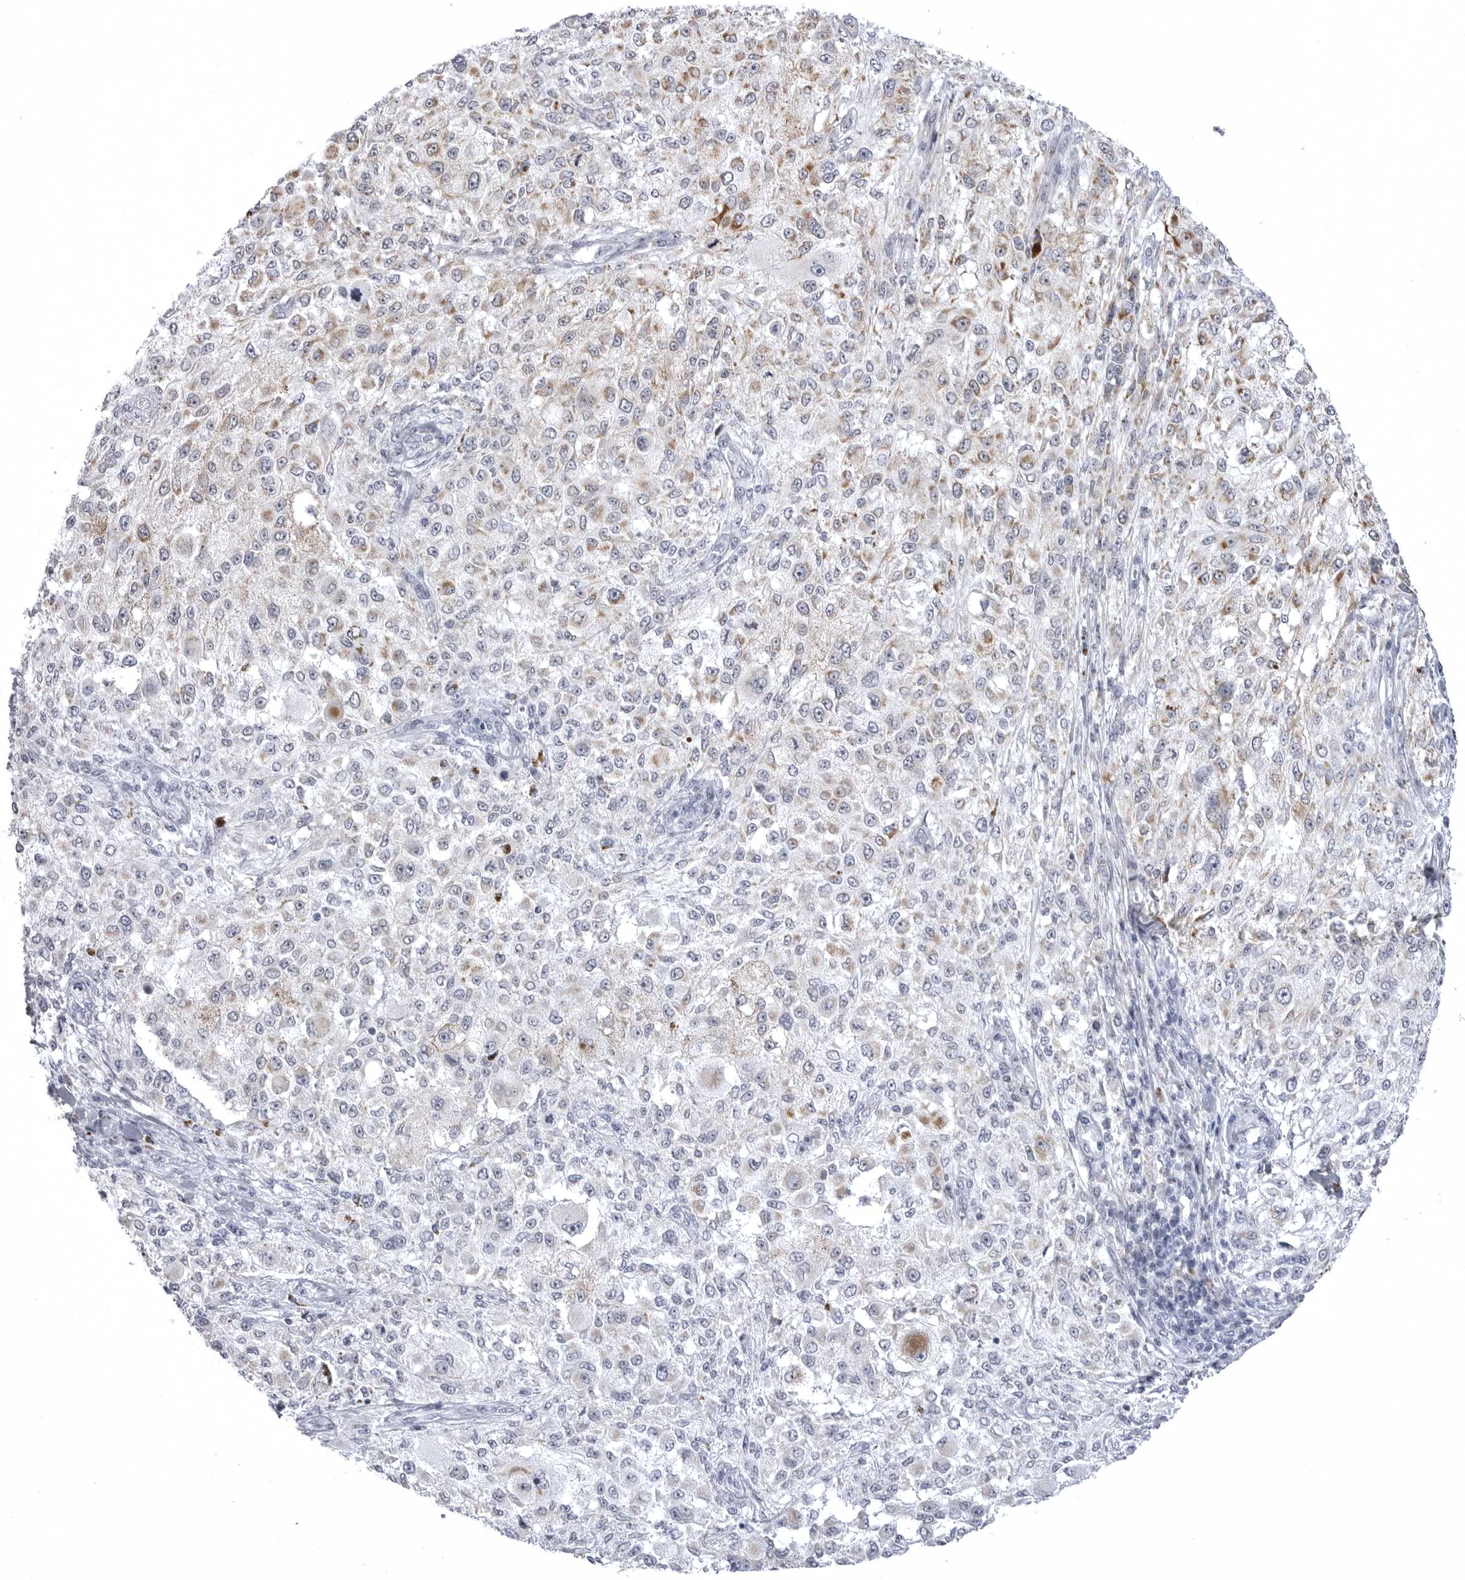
{"staining": {"intensity": "strong", "quantity": "25%-75%", "location": "cytoplasmic/membranous"}, "tissue": "melanoma", "cell_type": "Tumor cells", "image_type": "cancer", "snomed": [{"axis": "morphology", "description": "Necrosis, NOS"}, {"axis": "morphology", "description": "Malignant melanoma, NOS"}, {"axis": "topography", "description": "Skin"}], "caption": "This is a micrograph of immunohistochemistry staining of malignant melanoma, which shows strong staining in the cytoplasmic/membranous of tumor cells.", "gene": "TUFM", "patient": {"sex": "female", "age": 87}}